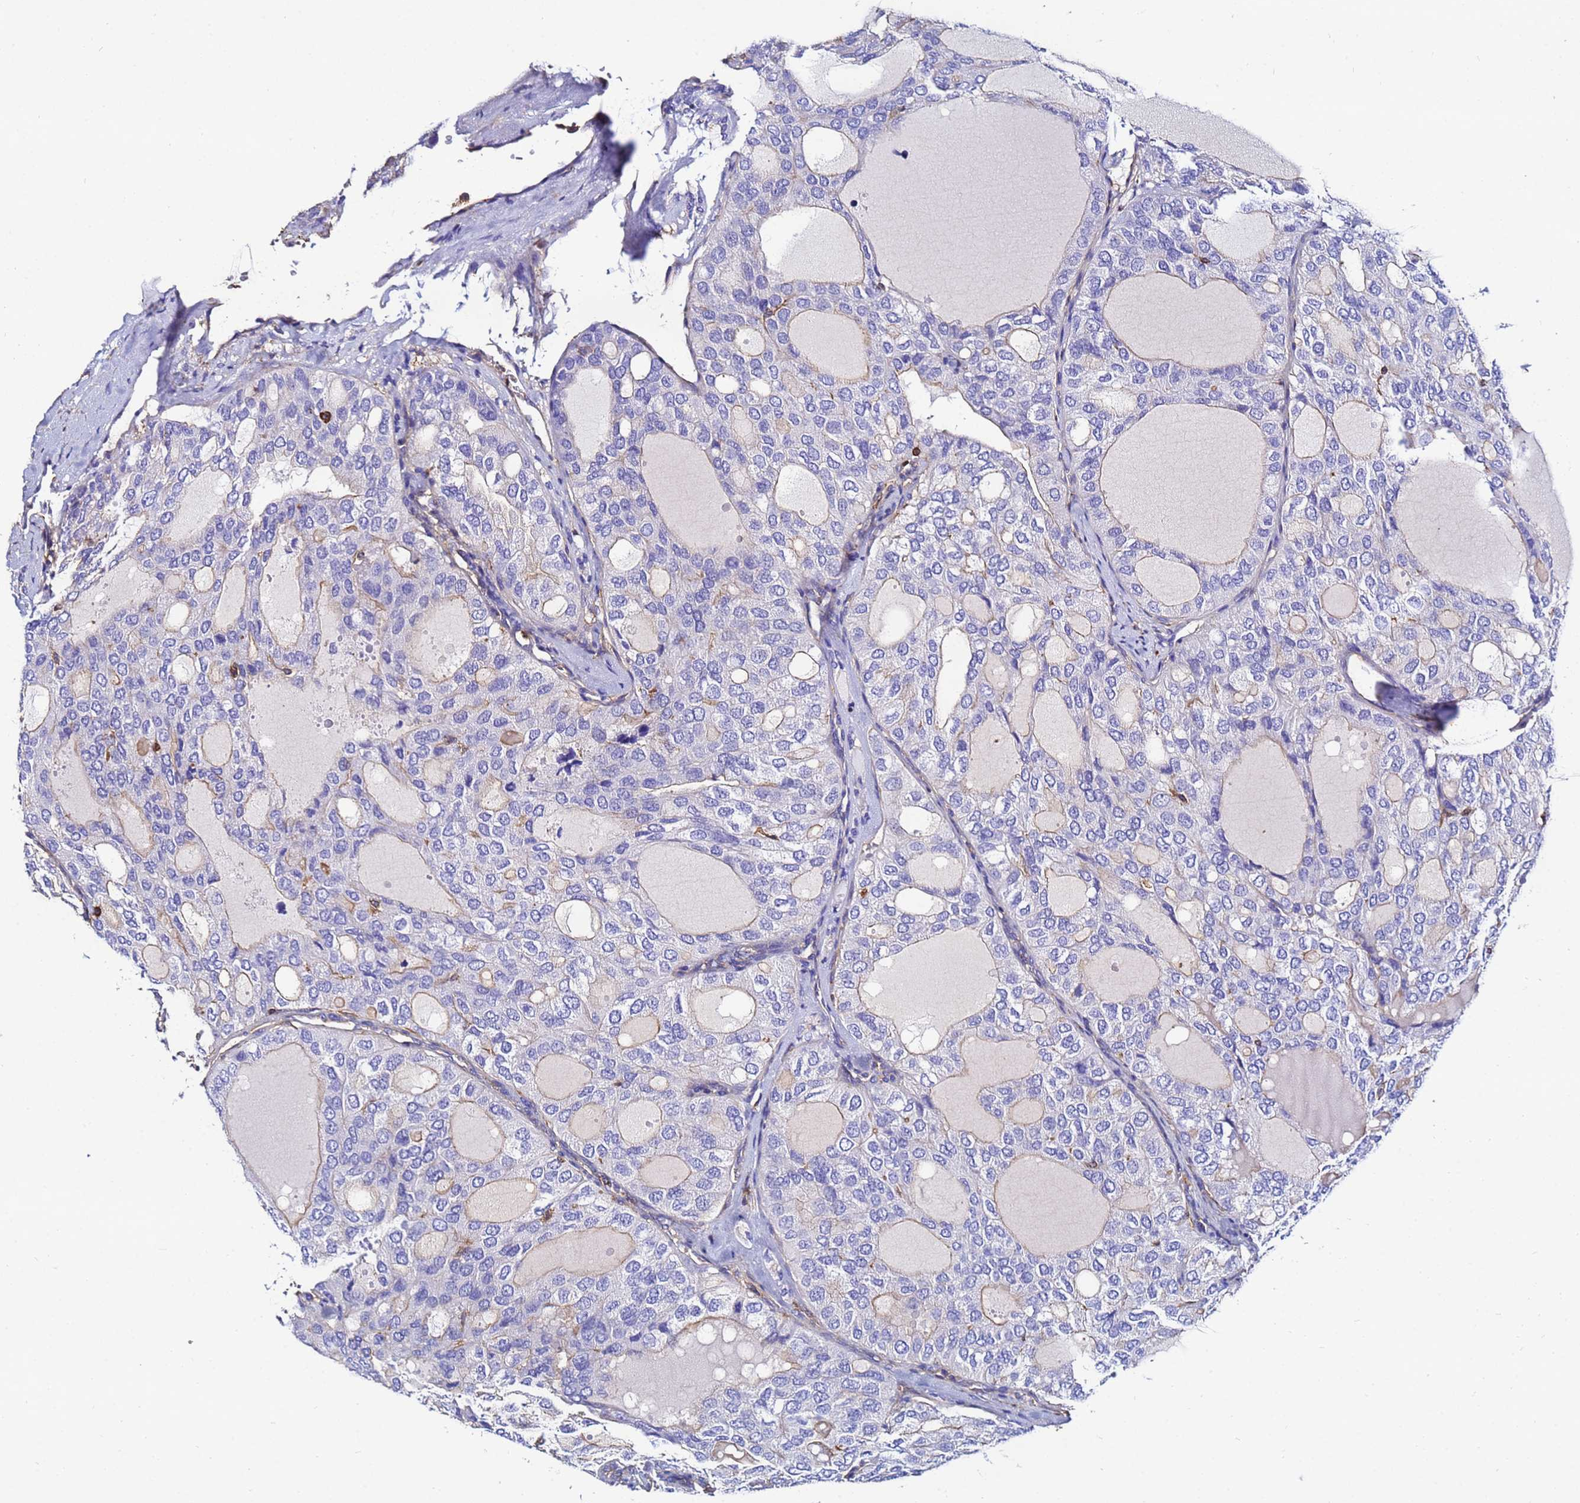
{"staining": {"intensity": "negative", "quantity": "none", "location": "none"}, "tissue": "thyroid cancer", "cell_type": "Tumor cells", "image_type": "cancer", "snomed": [{"axis": "morphology", "description": "Follicular adenoma carcinoma, NOS"}, {"axis": "topography", "description": "Thyroid gland"}], "caption": "Human follicular adenoma carcinoma (thyroid) stained for a protein using immunohistochemistry (IHC) displays no expression in tumor cells.", "gene": "ACTB", "patient": {"sex": "male", "age": 75}}